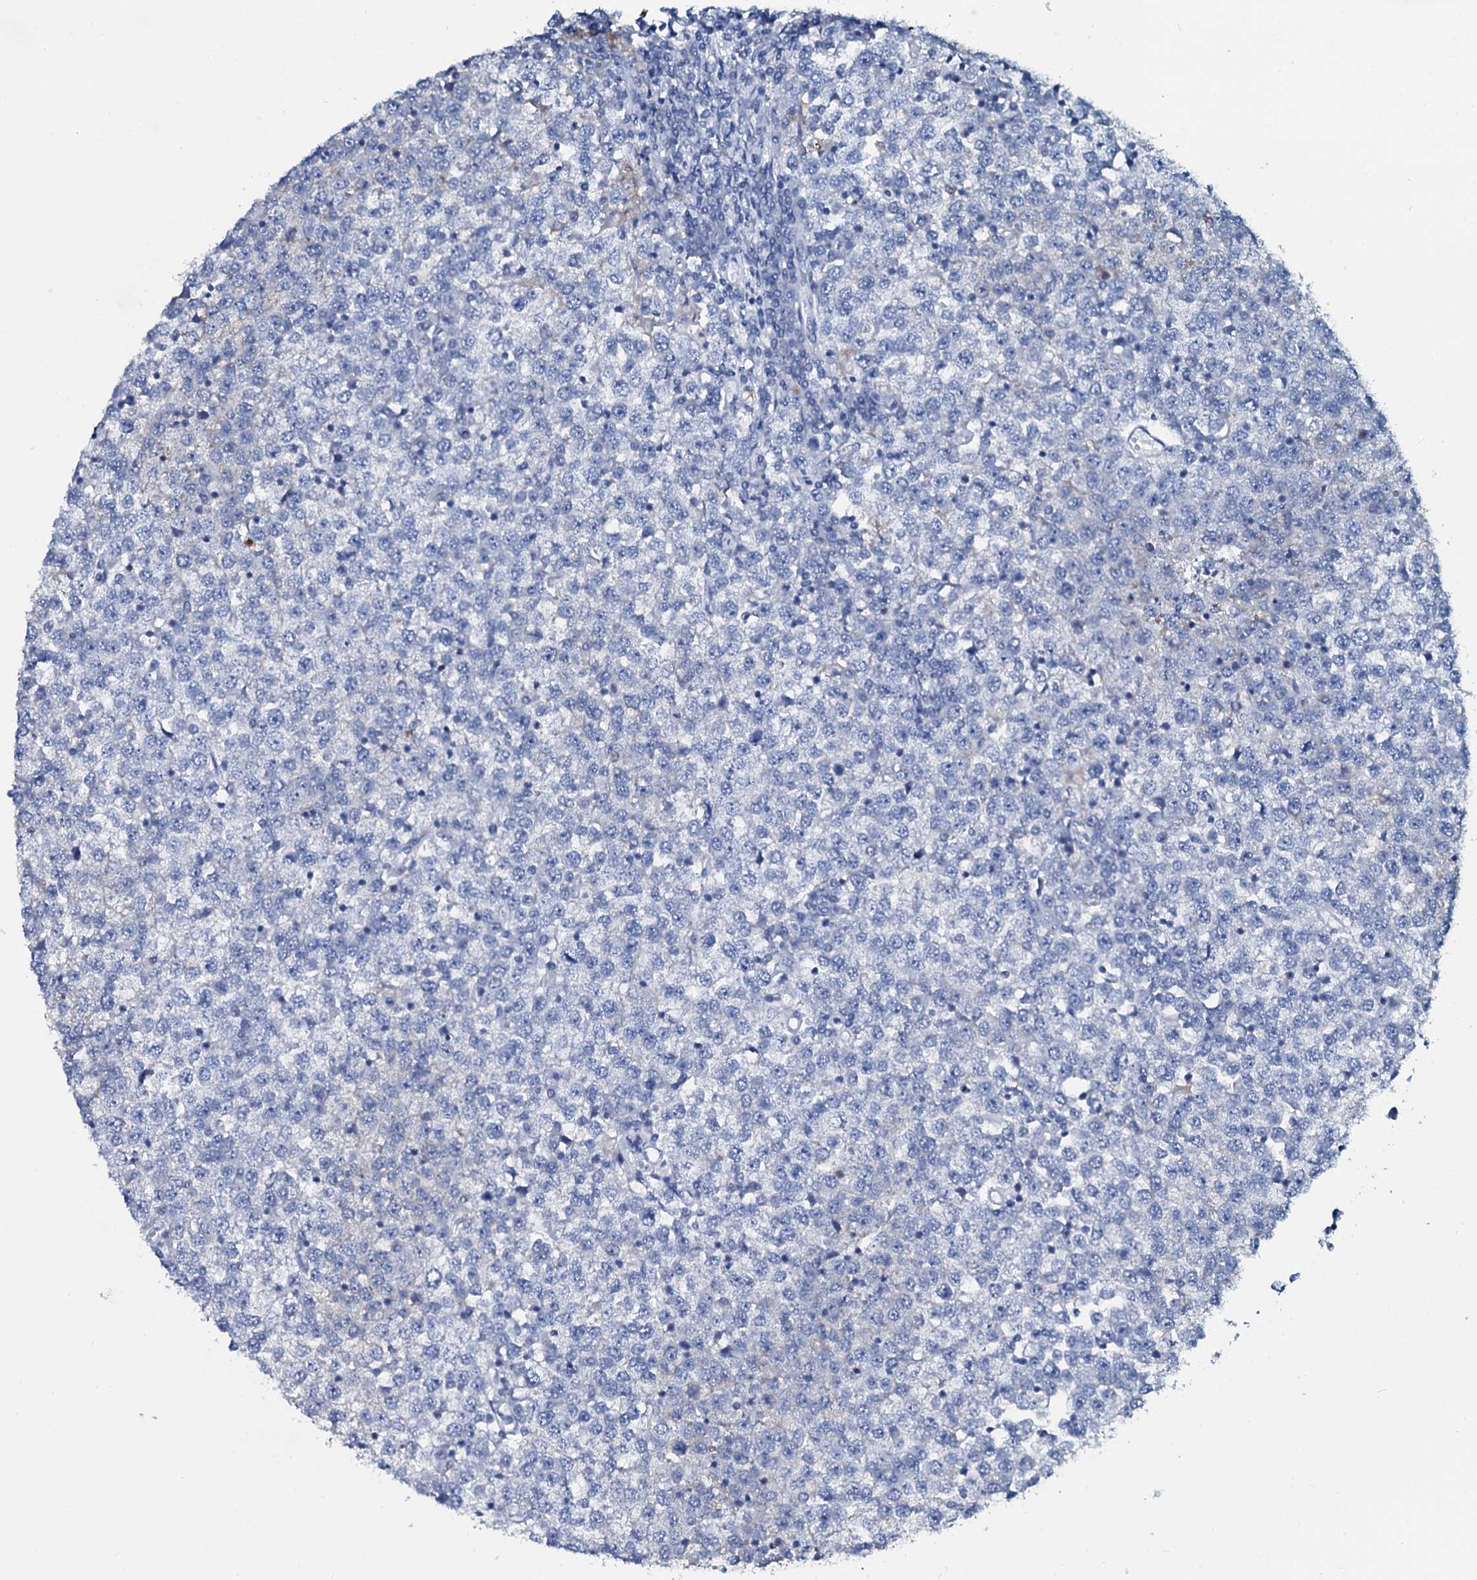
{"staining": {"intensity": "negative", "quantity": "none", "location": "none"}, "tissue": "testis cancer", "cell_type": "Tumor cells", "image_type": "cancer", "snomed": [{"axis": "morphology", "description": "Seminoma, NOS"}, {"axis": "topography", "description": "Testis"}], "caption": "An image of human testis seminoma is negative for staining in tumor cells.", "gene": "SLC4A7", "patient": {"sex": "male", "age": 65}}